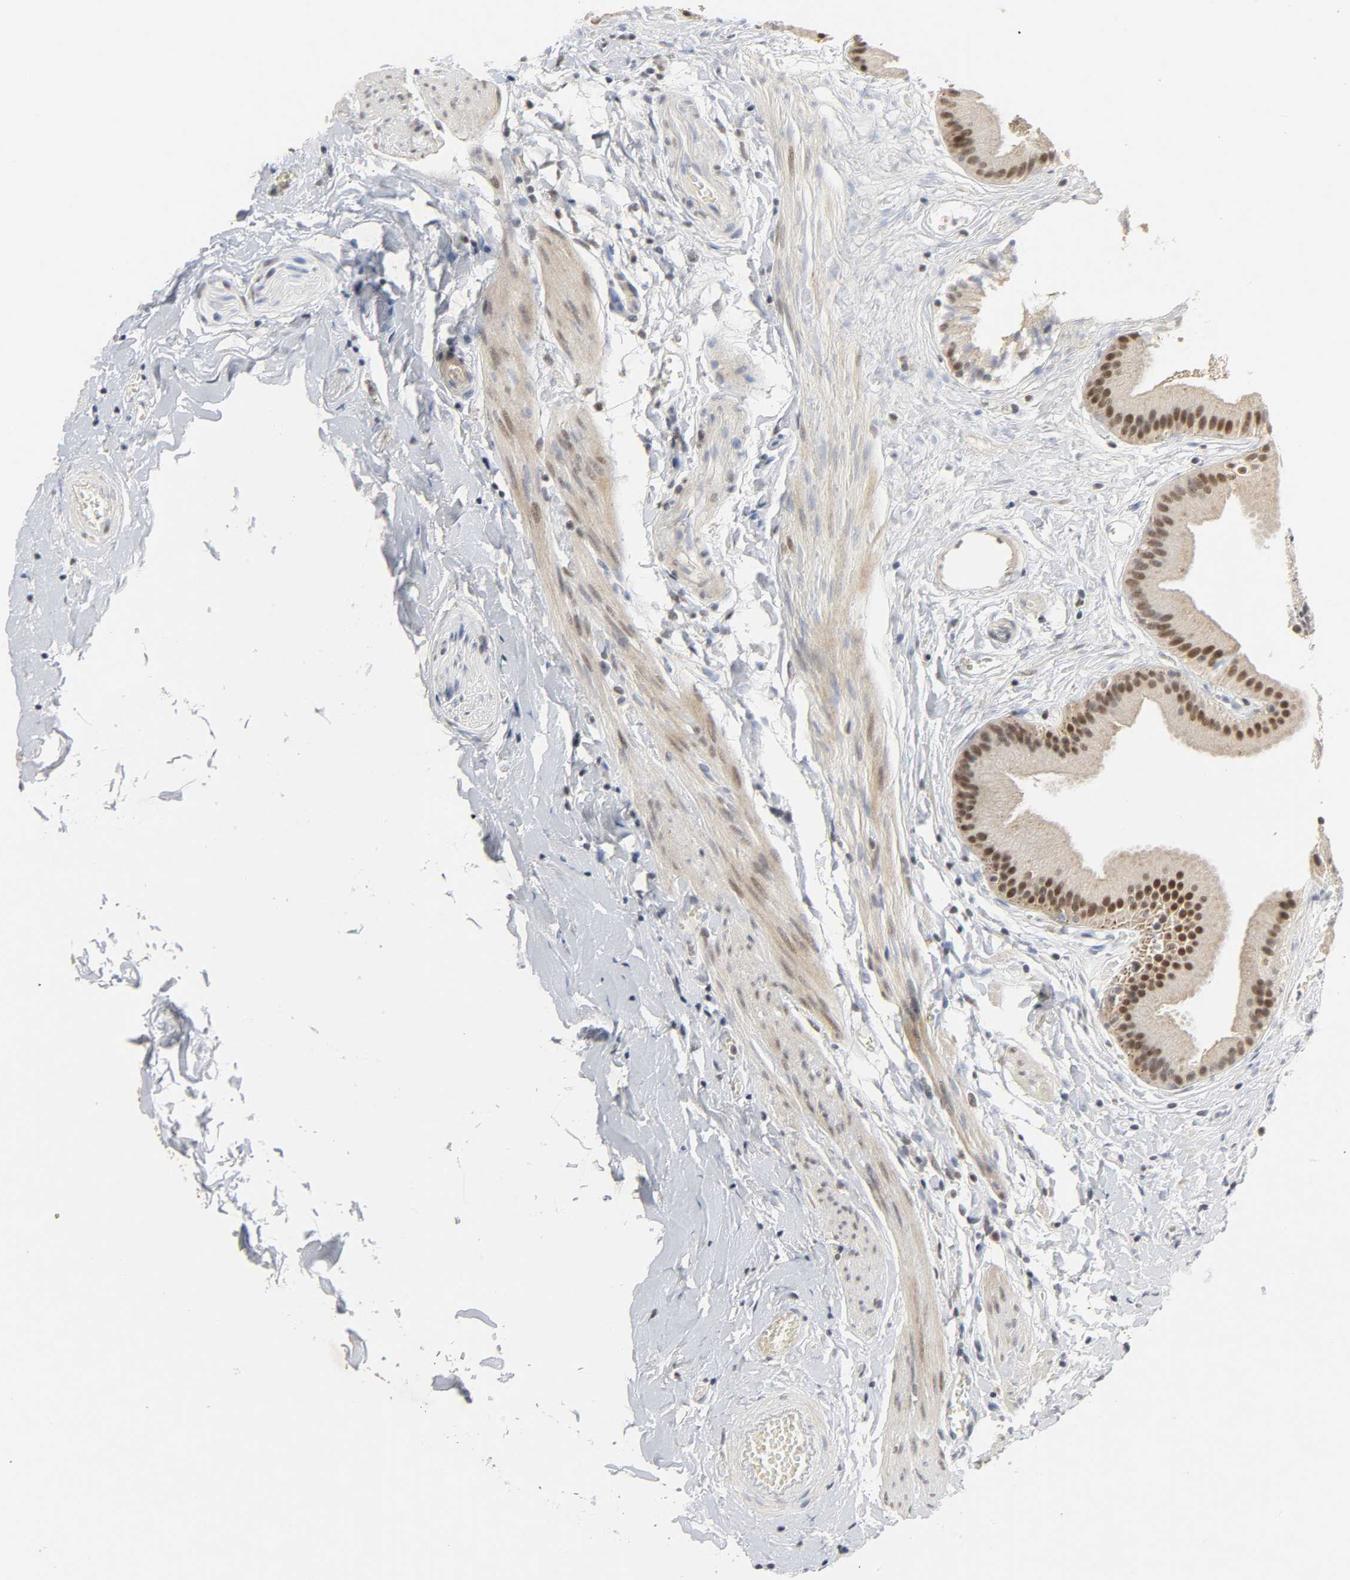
{"staining": {"intensity": "strong", "quantity": ">75%", "location": "nuclear"}, "tissue": "gallbladder", "cell_type": "Glandular cells", "image_type": "normal", "snomed": [{"axis": "morphology", "description": "Normal tissue, NOS"}, {"axis": "topography", "description": "Gallbladder"}], "caption": "This micrograph reveals immunohistochemistry (IHC) staining of unremarkable gallbladder, with high strong nuclear positivity in approximately >75% of glandular cells.", "gene": "NCOA6", "patient": {"sex": "female", "age": 63}}